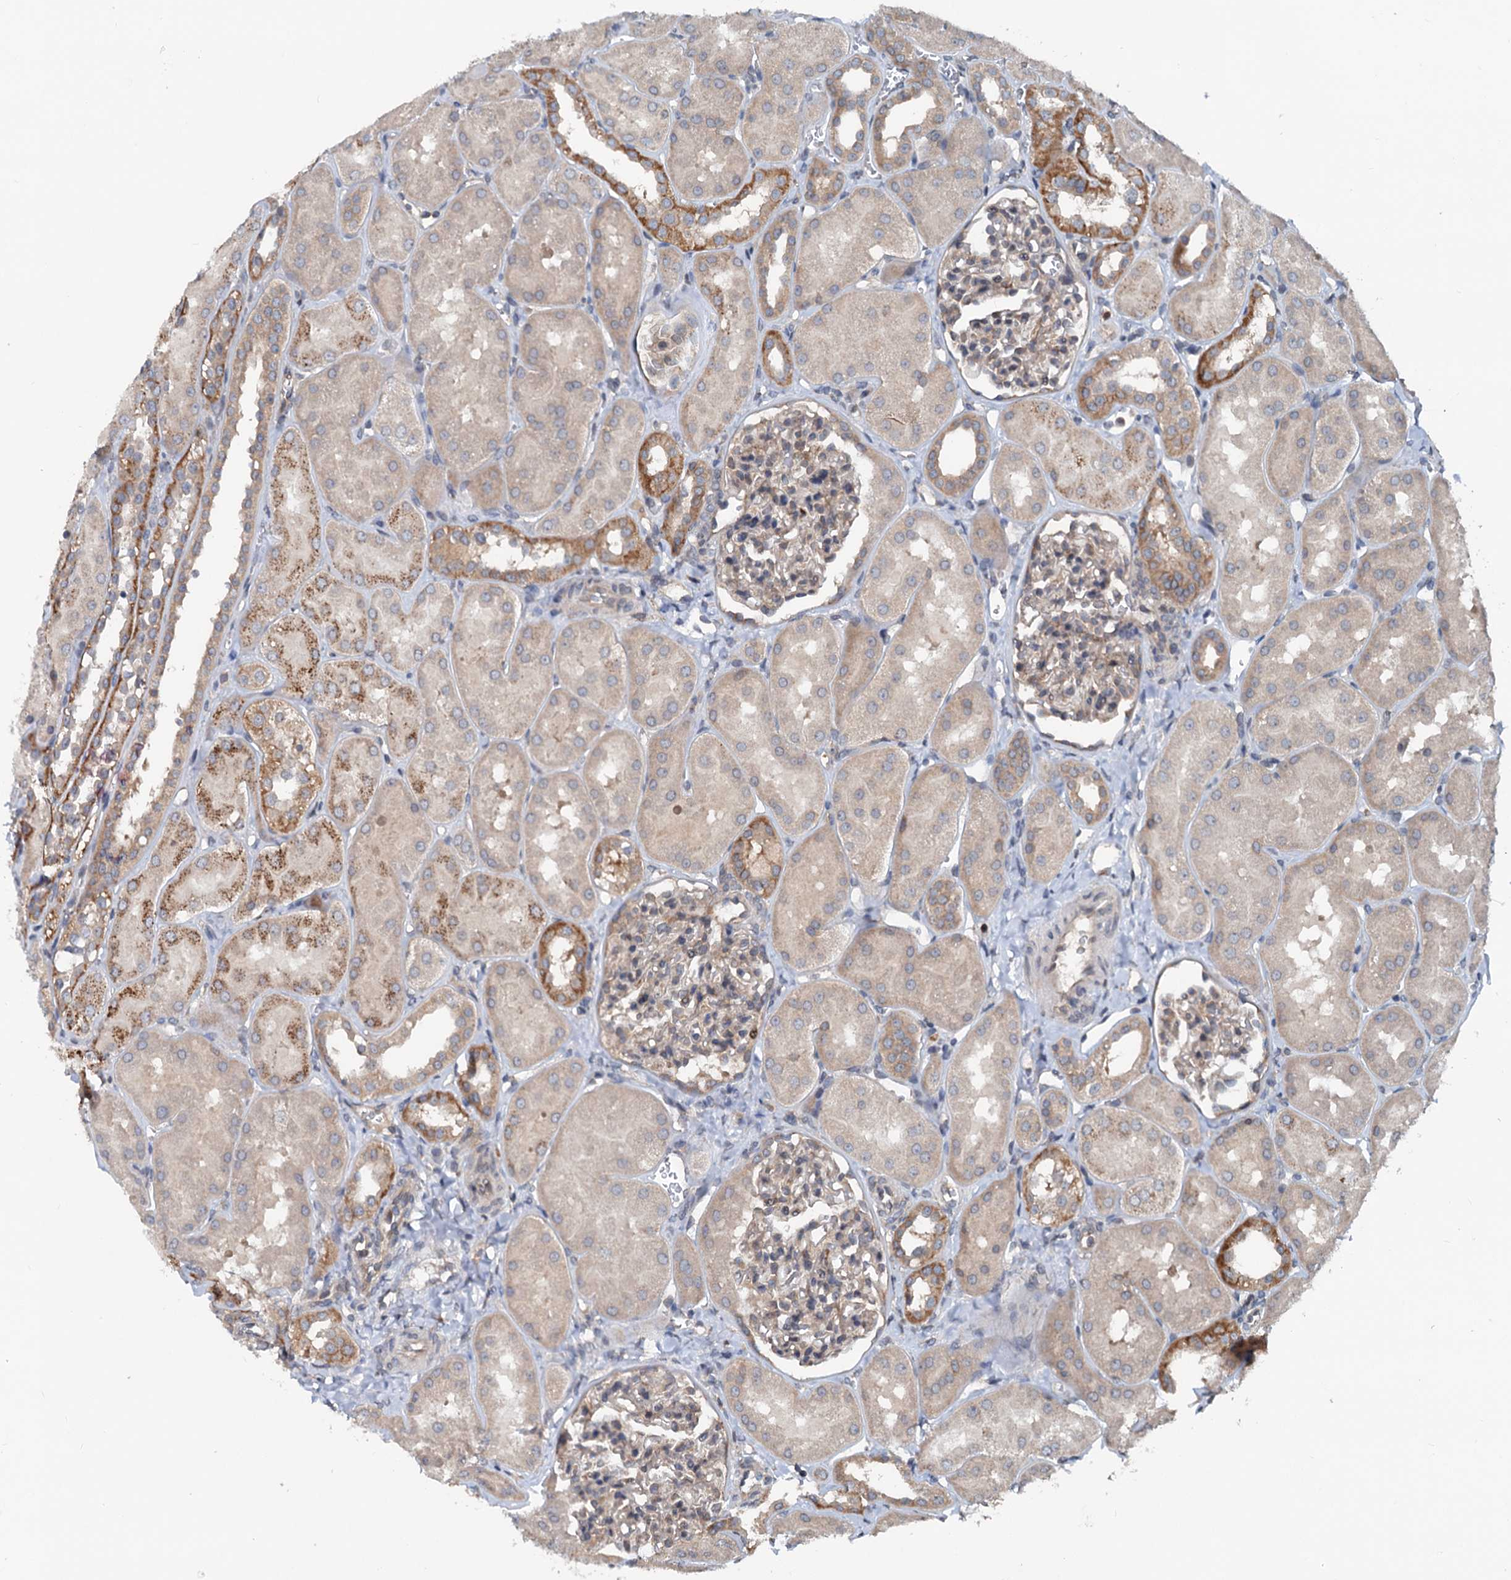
{"staining": {"intensity": "weak", "quantity": "25%-75%", "location": "cytoplasmic/membranous"}, "tissue": "kidney", "cell_type": "Cells in glomeruli", "image_type": "normal", "snomed": [{"axis": "morphology", "description": "Normal tissue, NOS"}, {"axis": "topography", "description": "Kidney"}, {"axis": "topography", "description": "Urinary bladder"}], "caption": "High-power microscopy captured an immunohistochemistry histopathology image of unremarkable kidney, revealing weak cytoplasmic/membranous staining in about 25%-75% of cells in glomeruli.", "gene": "N4BP2L2", "patient": {"sex": "male", "age": 16}}